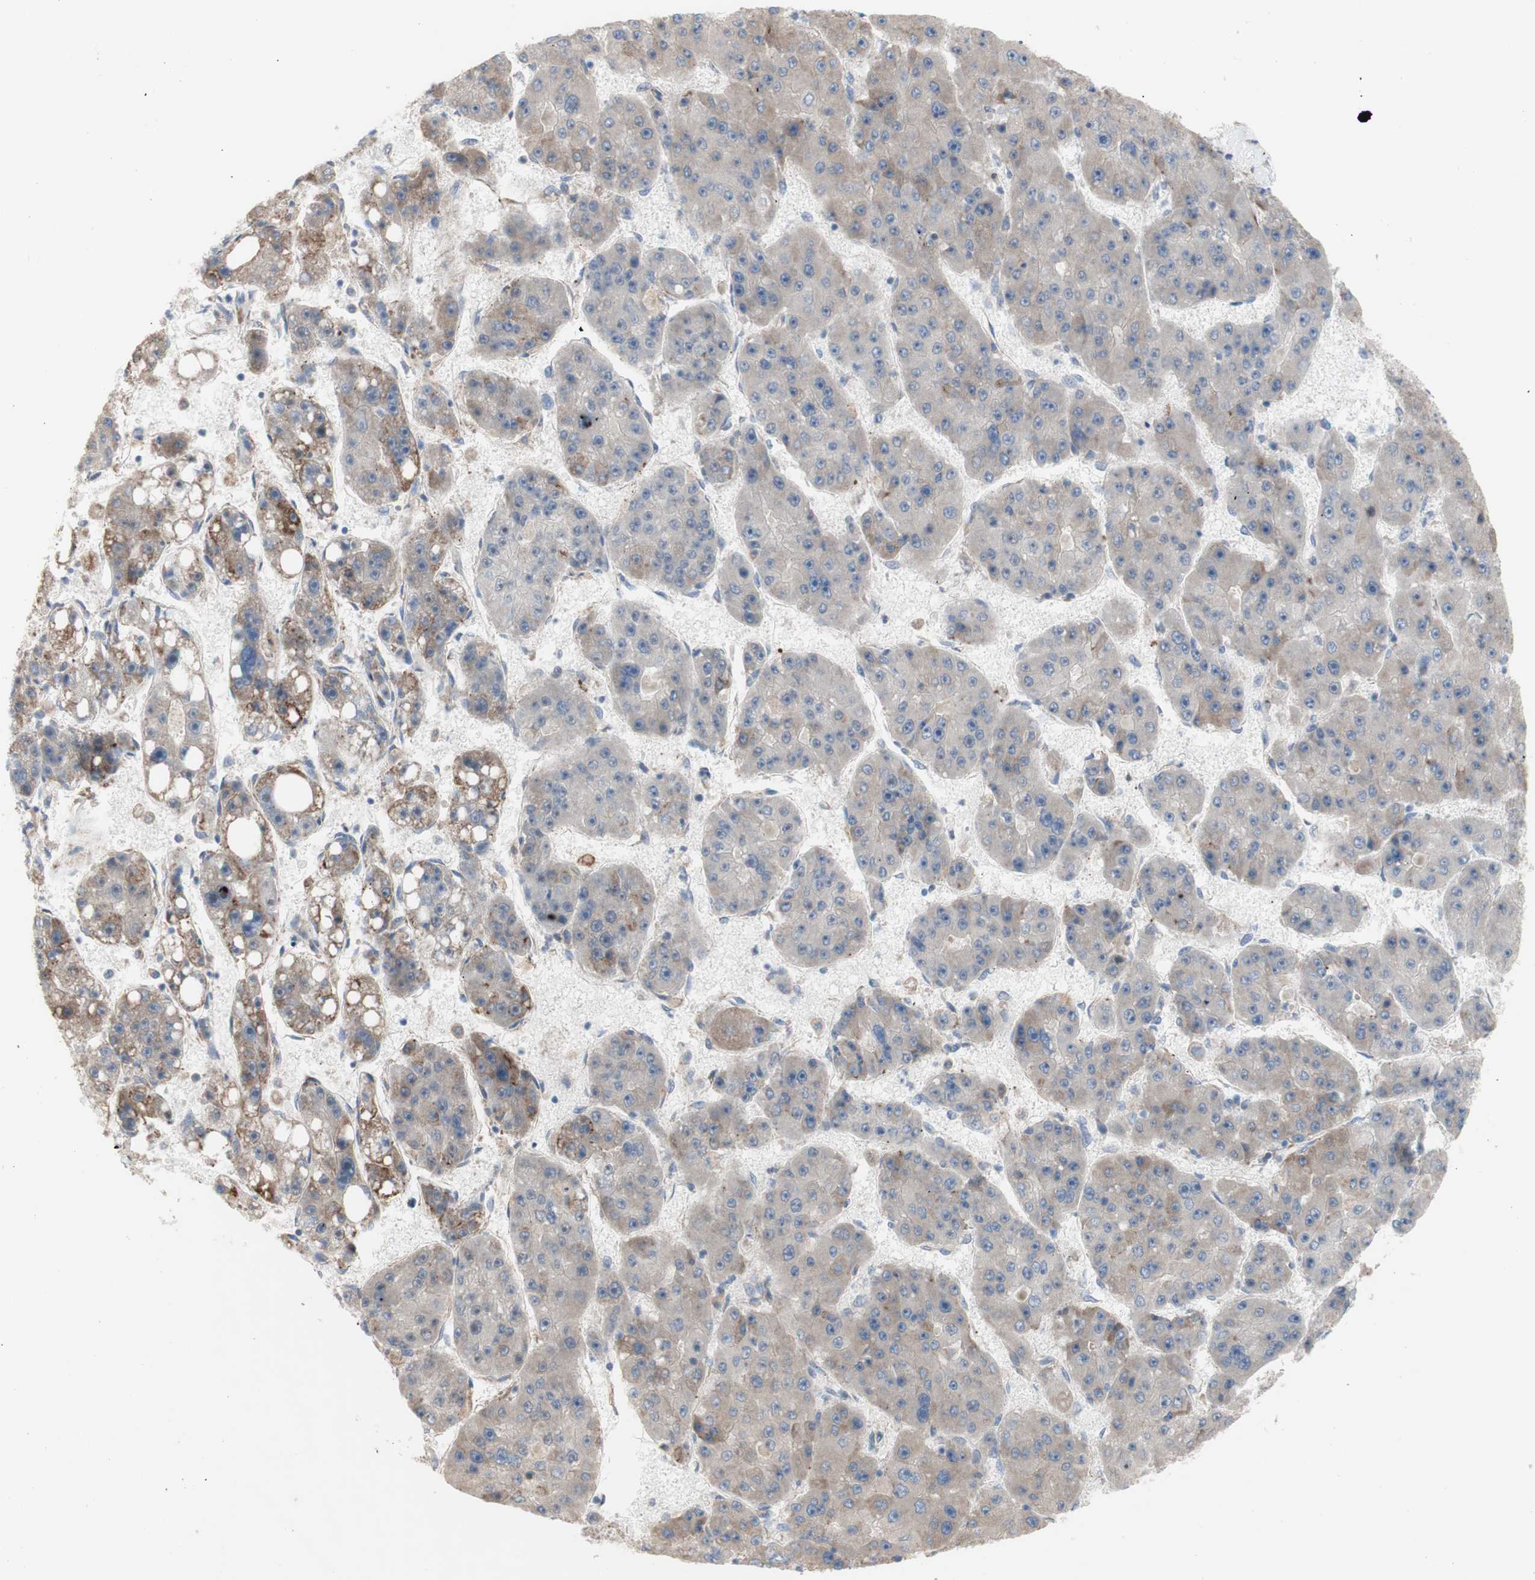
{"staining": {"intensity": "weak", "quantity": ">75%", "location": "cytoplasmic/membranous"}, "tissue": "liver cancer", "cell_type": "Tumor cells", "image_type": "cancer", "snomed": [{"axis": "morphology", "description": "Carcinoma, Hepatocellular, NOS"}, {"axis": "topography", "description": "Liver"}], "caption": "Tumor cells display low levels of weak cytoplasmic/membranous positivity in approximately >75% of cells in hepatocellular carcinoma (liver).", "gene": "TTC14", "patient": {"sex": "female", "age": 61}}